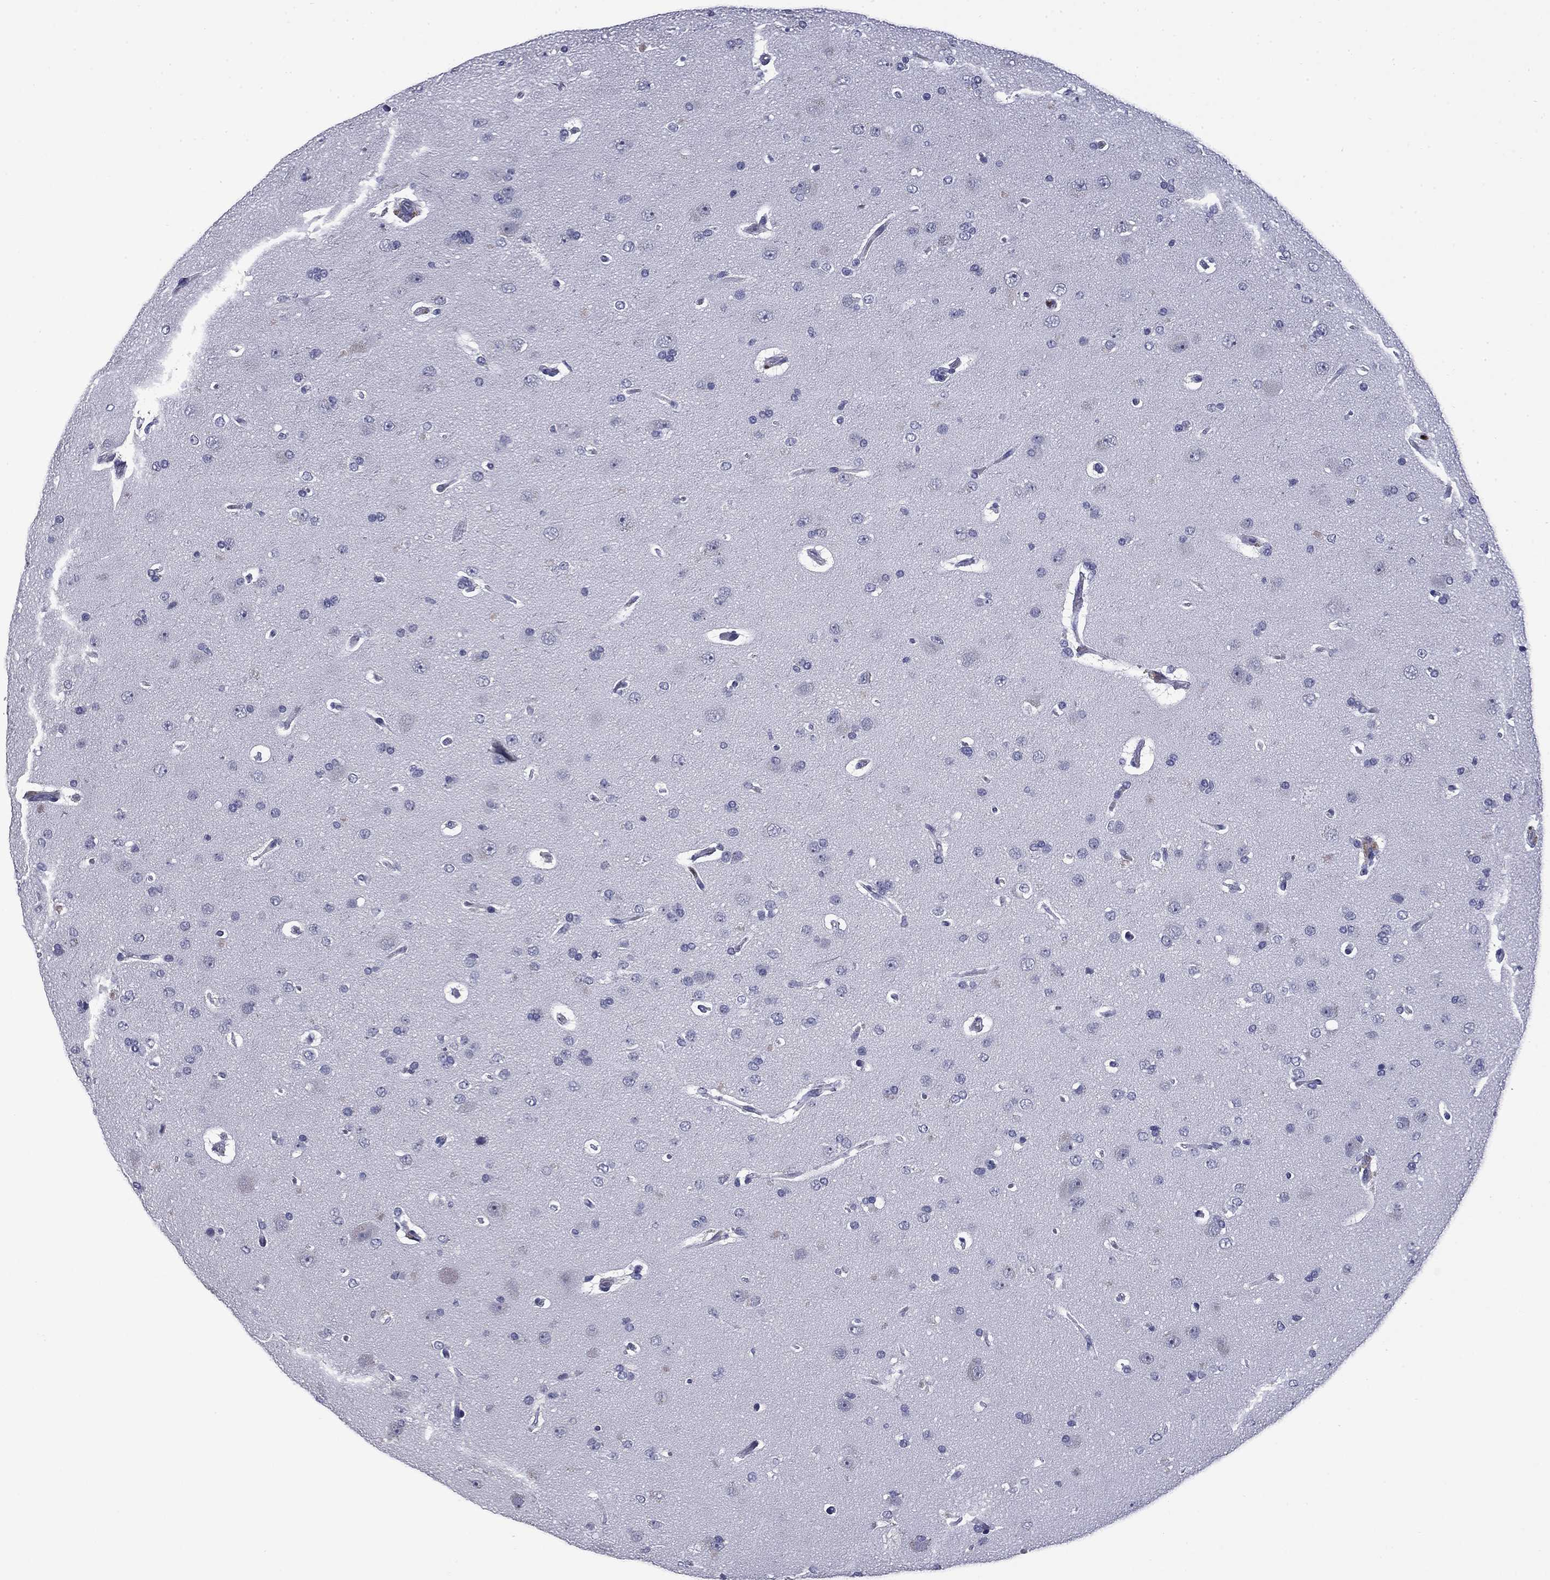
{"staining": {"intensity": "negative", "quantity": "none", "location": "none"}, "tissue": "glioma", "cell_type": "Tumor cells", "image_type": "cancer", "snomed": [{"axis": "morphology", "description": "Glioma, malignant, NOS"}, {"axis": "topography", "description": "Cerebral cortex"}], "caption": "An IHC histopathology image of glioma is shown. There is no staining in tumor cells of glioma.", "gene": "IKZF3", "patient": {"sex": "male", "age": 58}}